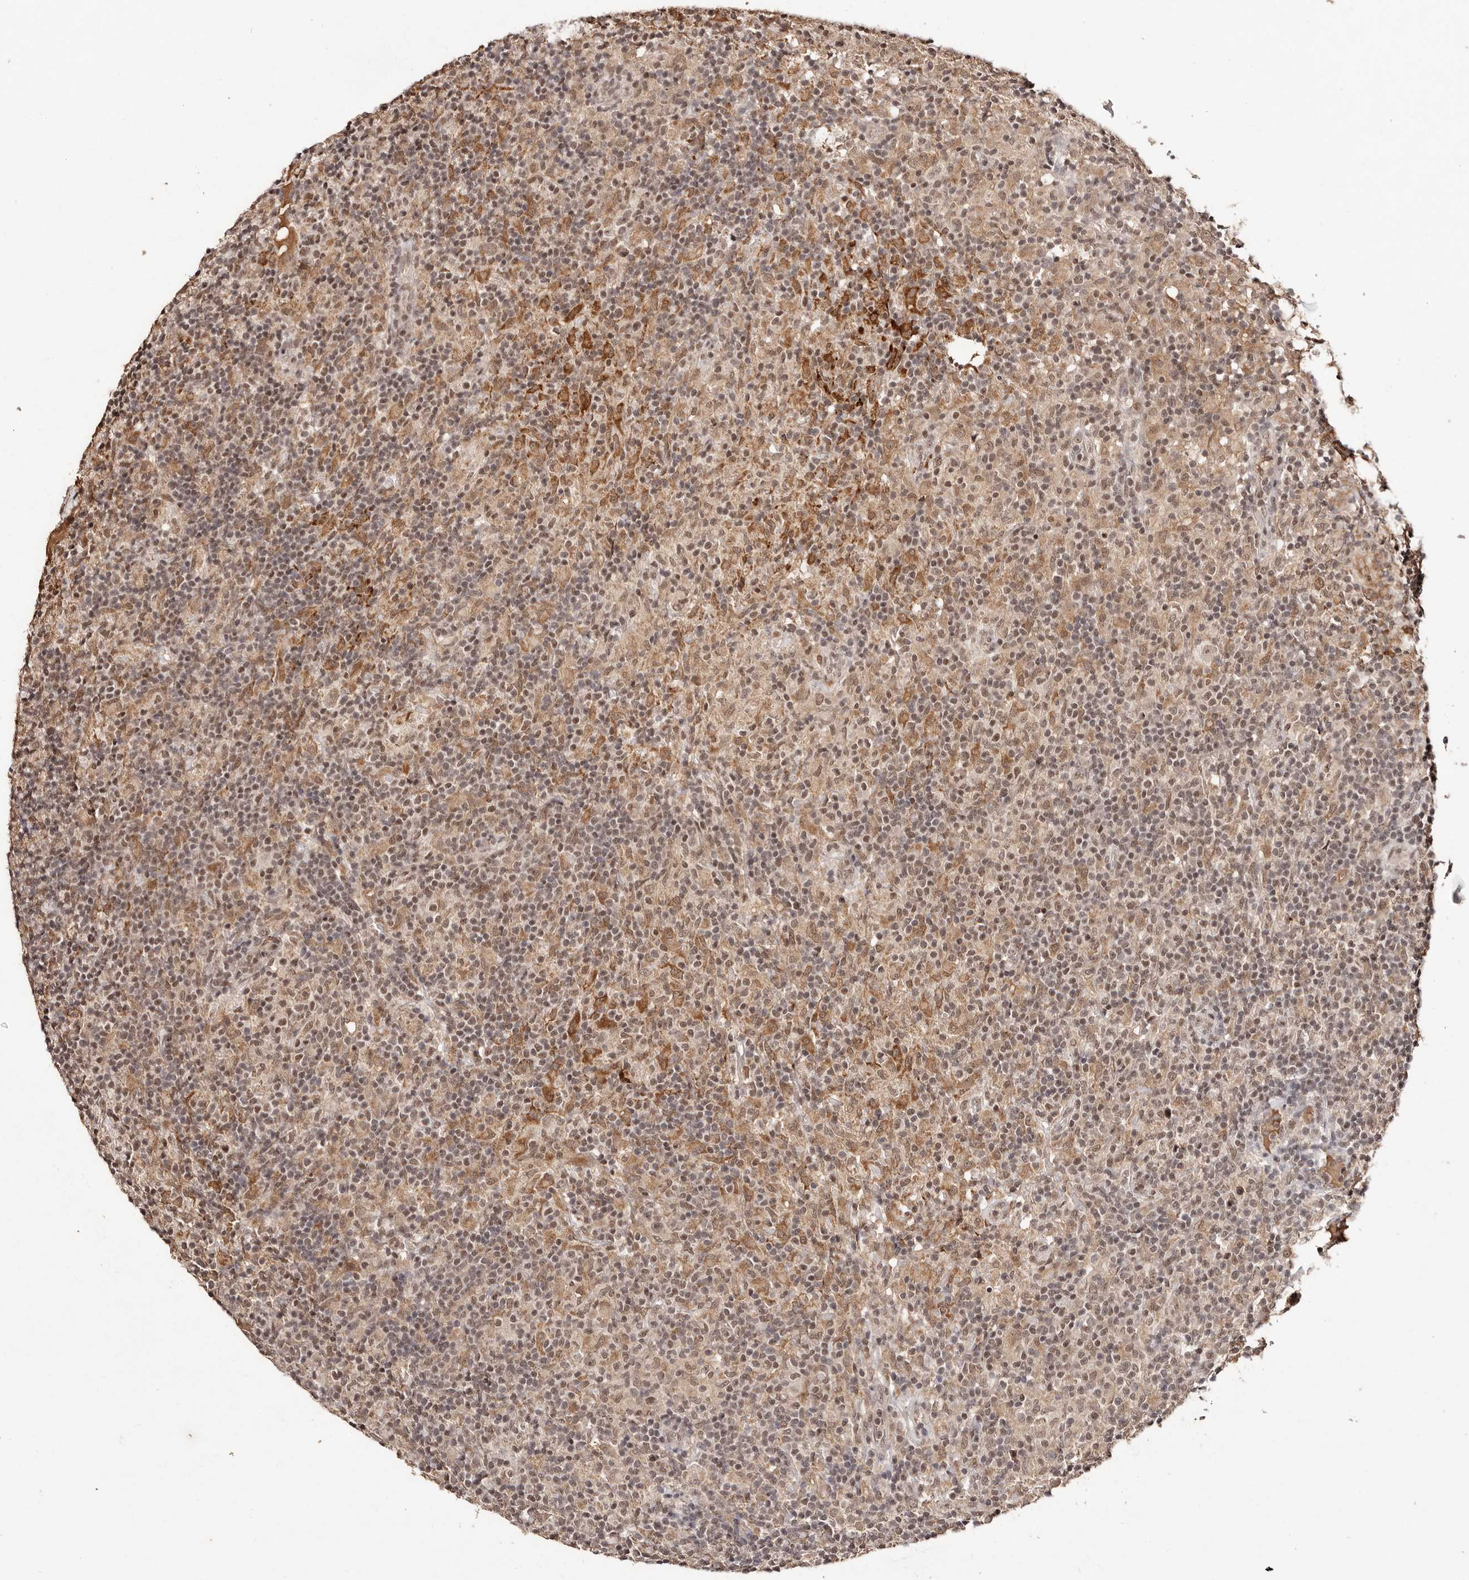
{"staining": {"intensity": "moderate", "quantity": ">75%", "location": "cytoplasmic/membranous,nuclear"}, "tissue": "lymphoma", "cell_type": "Tumor cells", "image_type": "cancer", "snomed": [{"axis": "morphology", "description": "Hodgkin's disease, NOS"}, {"axis": "topography", "description": "Lymph node"}], "caption": "The image displays staining of Hodgkin's disease, revealing moderate cytoplasmic/membranous and nuclear protein staining (brown color) within tumor cells.", "gene": "BICRAL", "patient": {"sex": "male", "age": 70}}